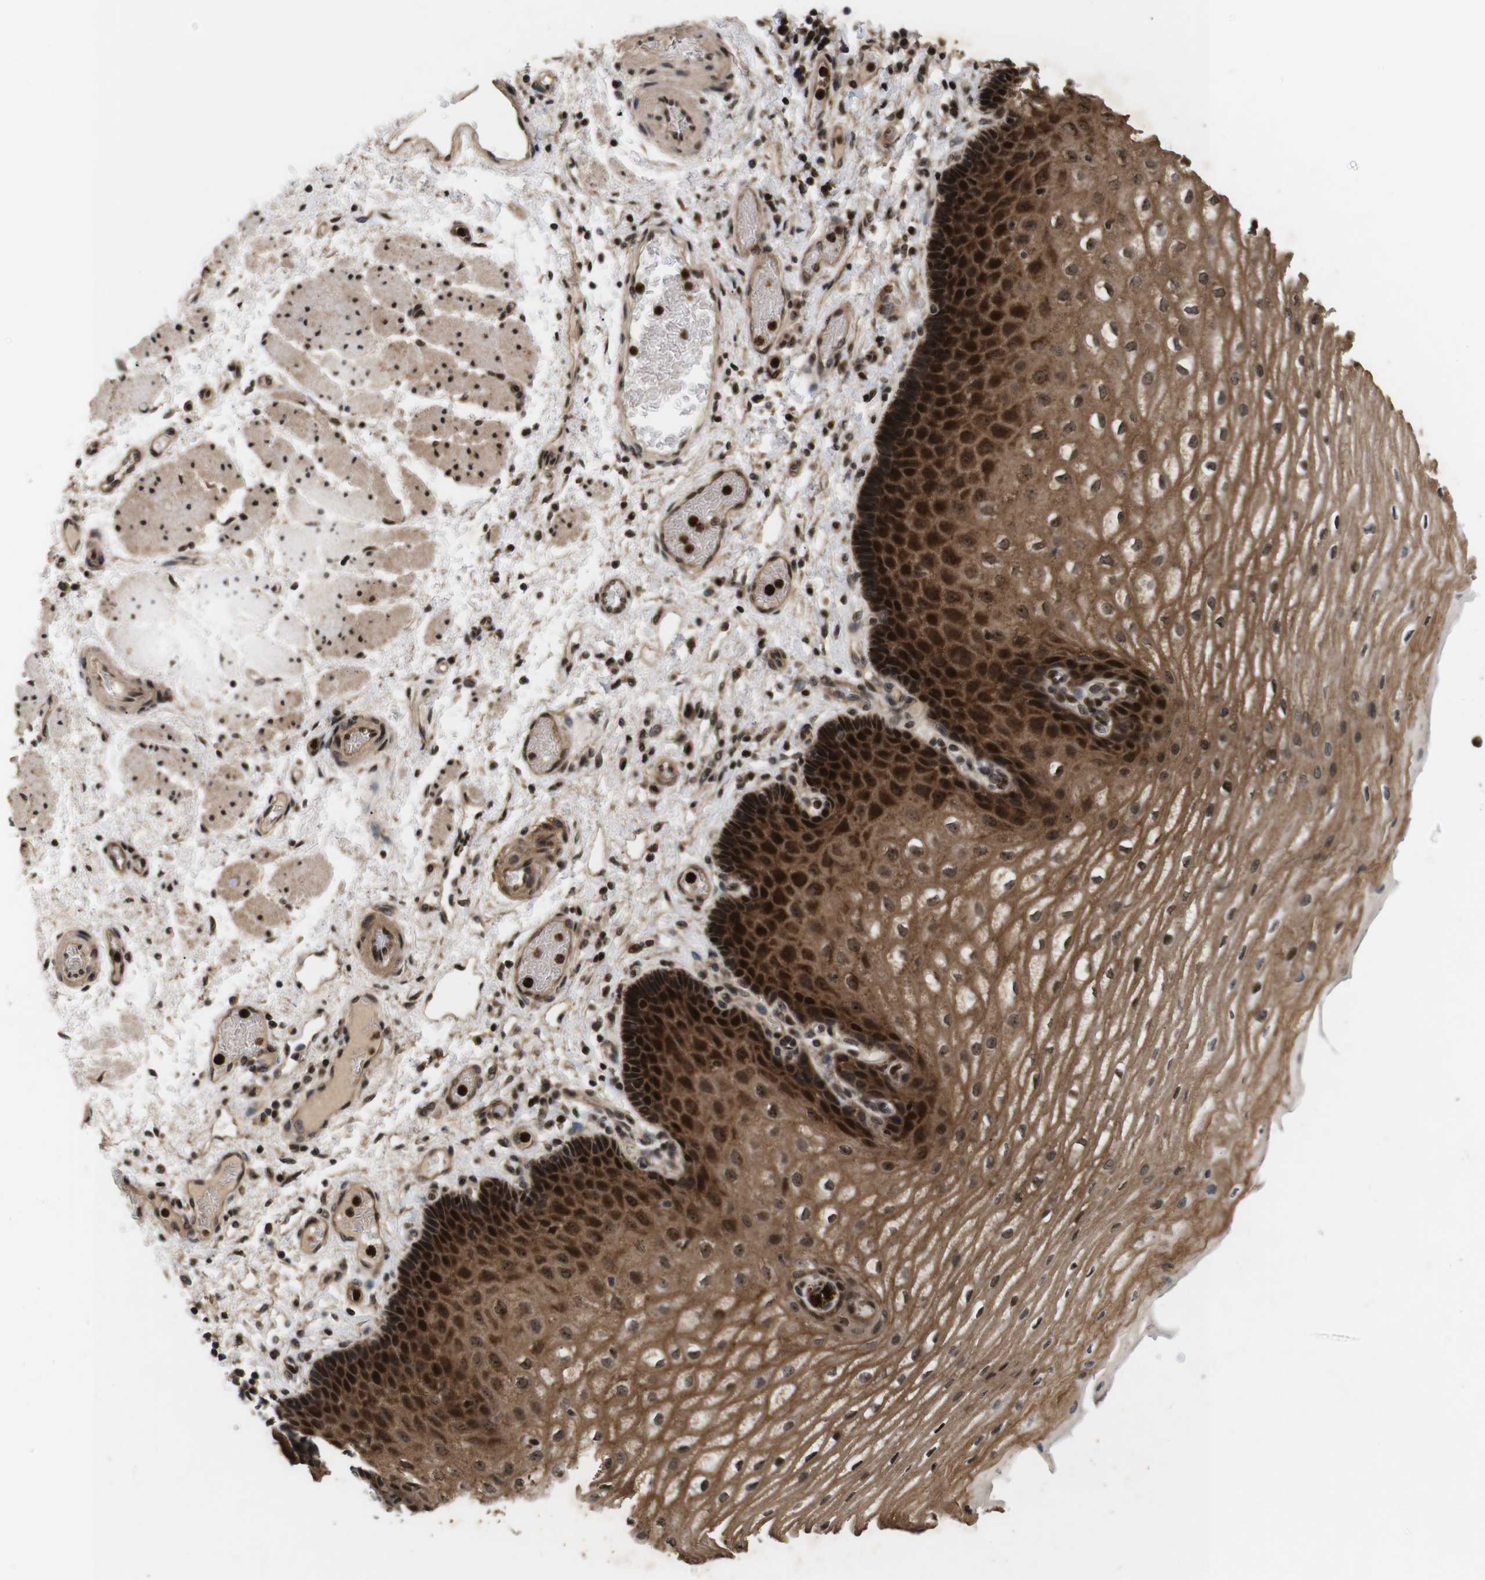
{"staining": {"intensity": "strong", "quantity": ">75%", "location": "cytoplasmic/membranous,nuclear"}, "tissue": "esophagus", "cell_type": "Squamous epithelial cells", "image_type": "normal", "snomed": [{"axis": "morphology", "description": "Normal tissue, NOS"}, {"axis": "topography", "description": "Esophagus"}], "caption": "Squamous epithelial cells demonstrate strong cytoplasmic/membranous,nuclear expression in approximately >75% of cells in unremarkable esophagus.", "gene": "KIF23", "patient": {"sex": "male", "age": 54}}